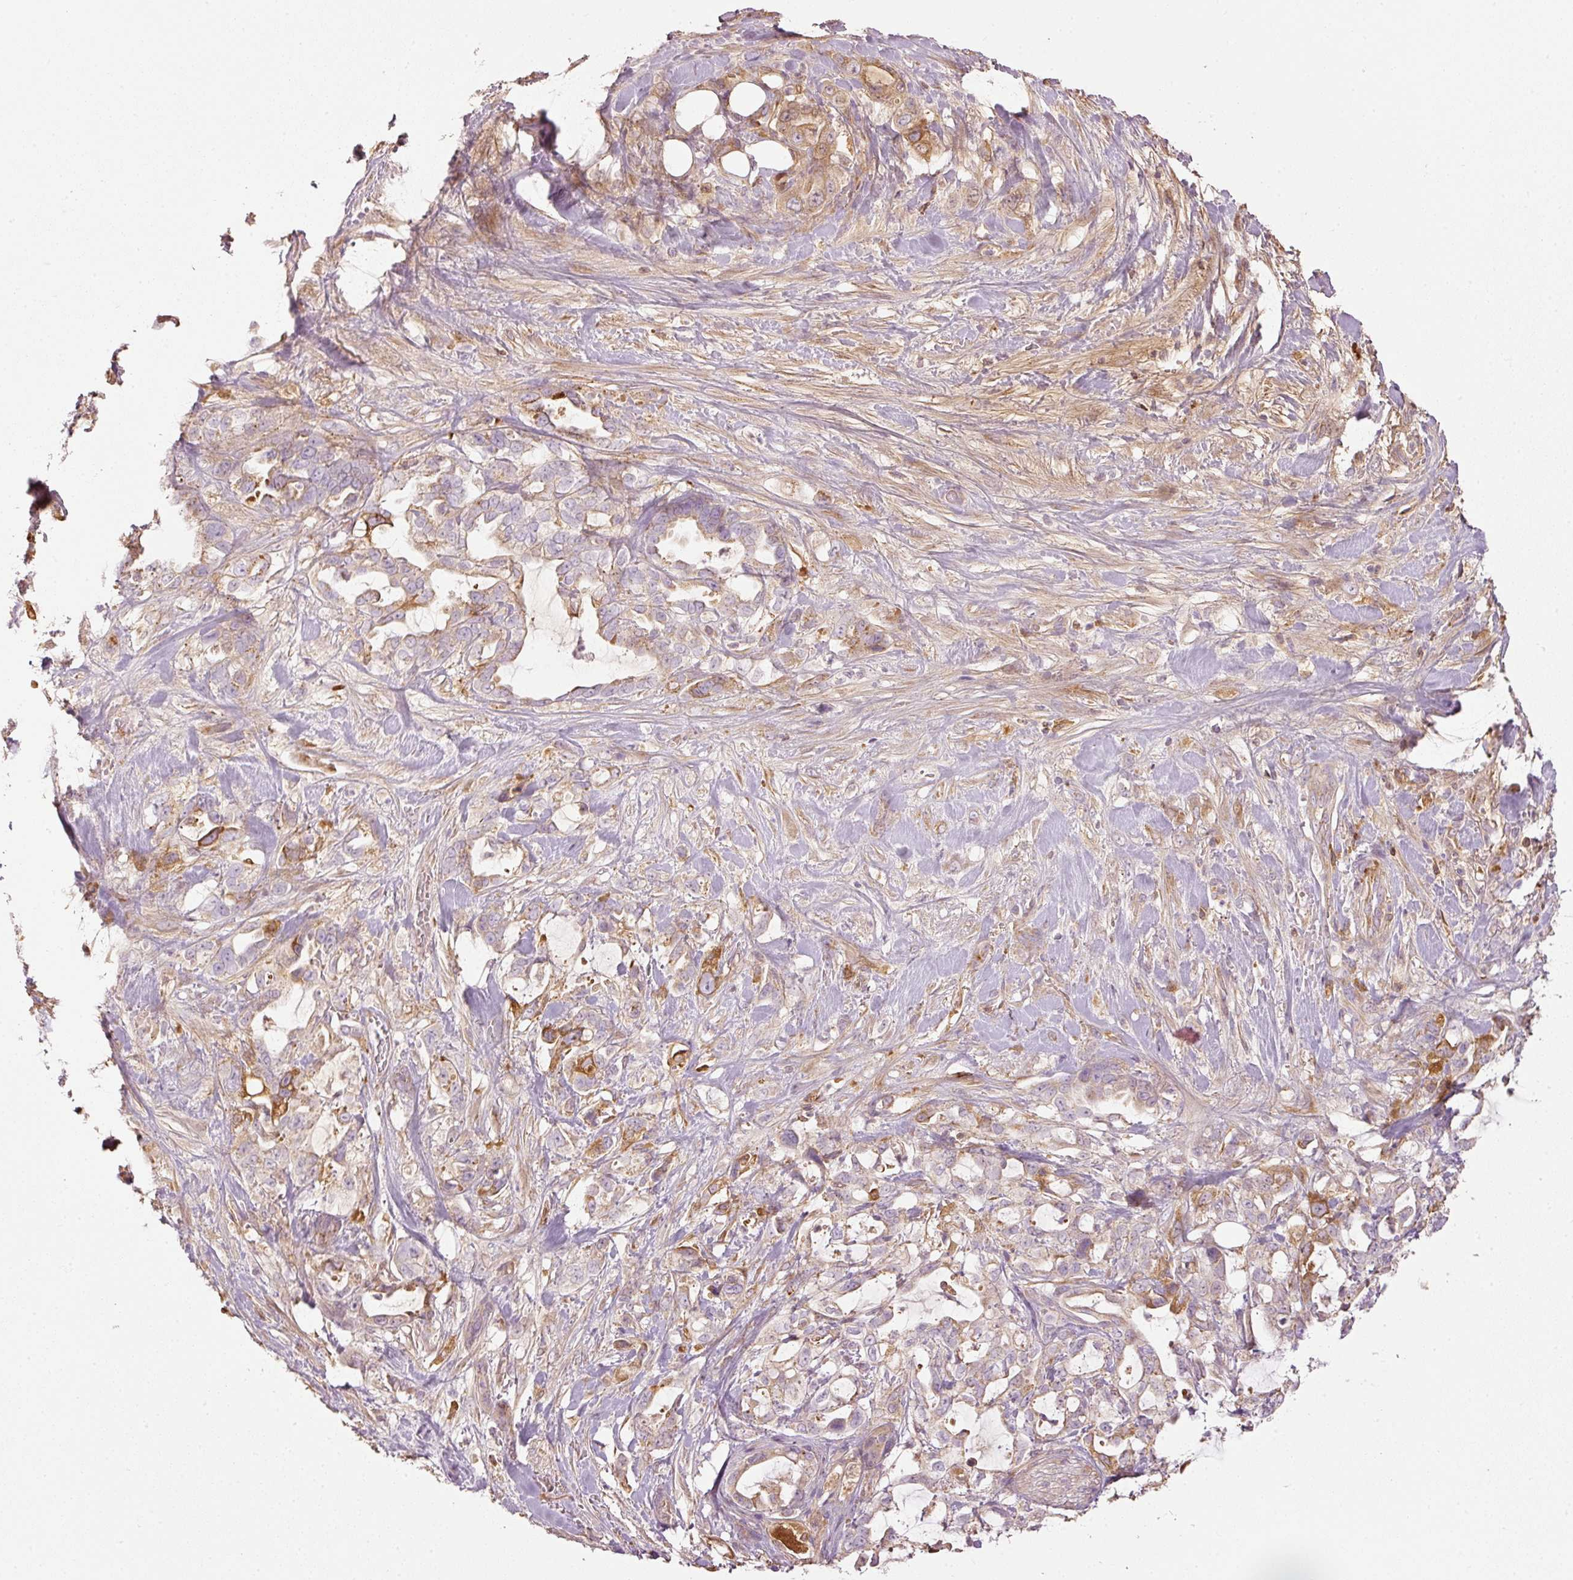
{"staining": {"intensity": "moderate", "quantity": "<25%", "location": "cytoplasmic/membranous"}, "tissue": "pancreatic cancer", "cell_type": "Tumor cells", "image_type": "cancer", "snomed": [{"axis": "morphology", "description": "Adenocarcinoma, NOS"}, {"axis": "topography", "description": "Pancreas"}], "caption": "The image reveals staining of pancreatic adenocarcinoma, revealing moderate cytoplasmic/membranous protein expression (brown color) within tumor cells.", "gene": "SERPING1", "patient": {"sex": "female", "age": 61}}